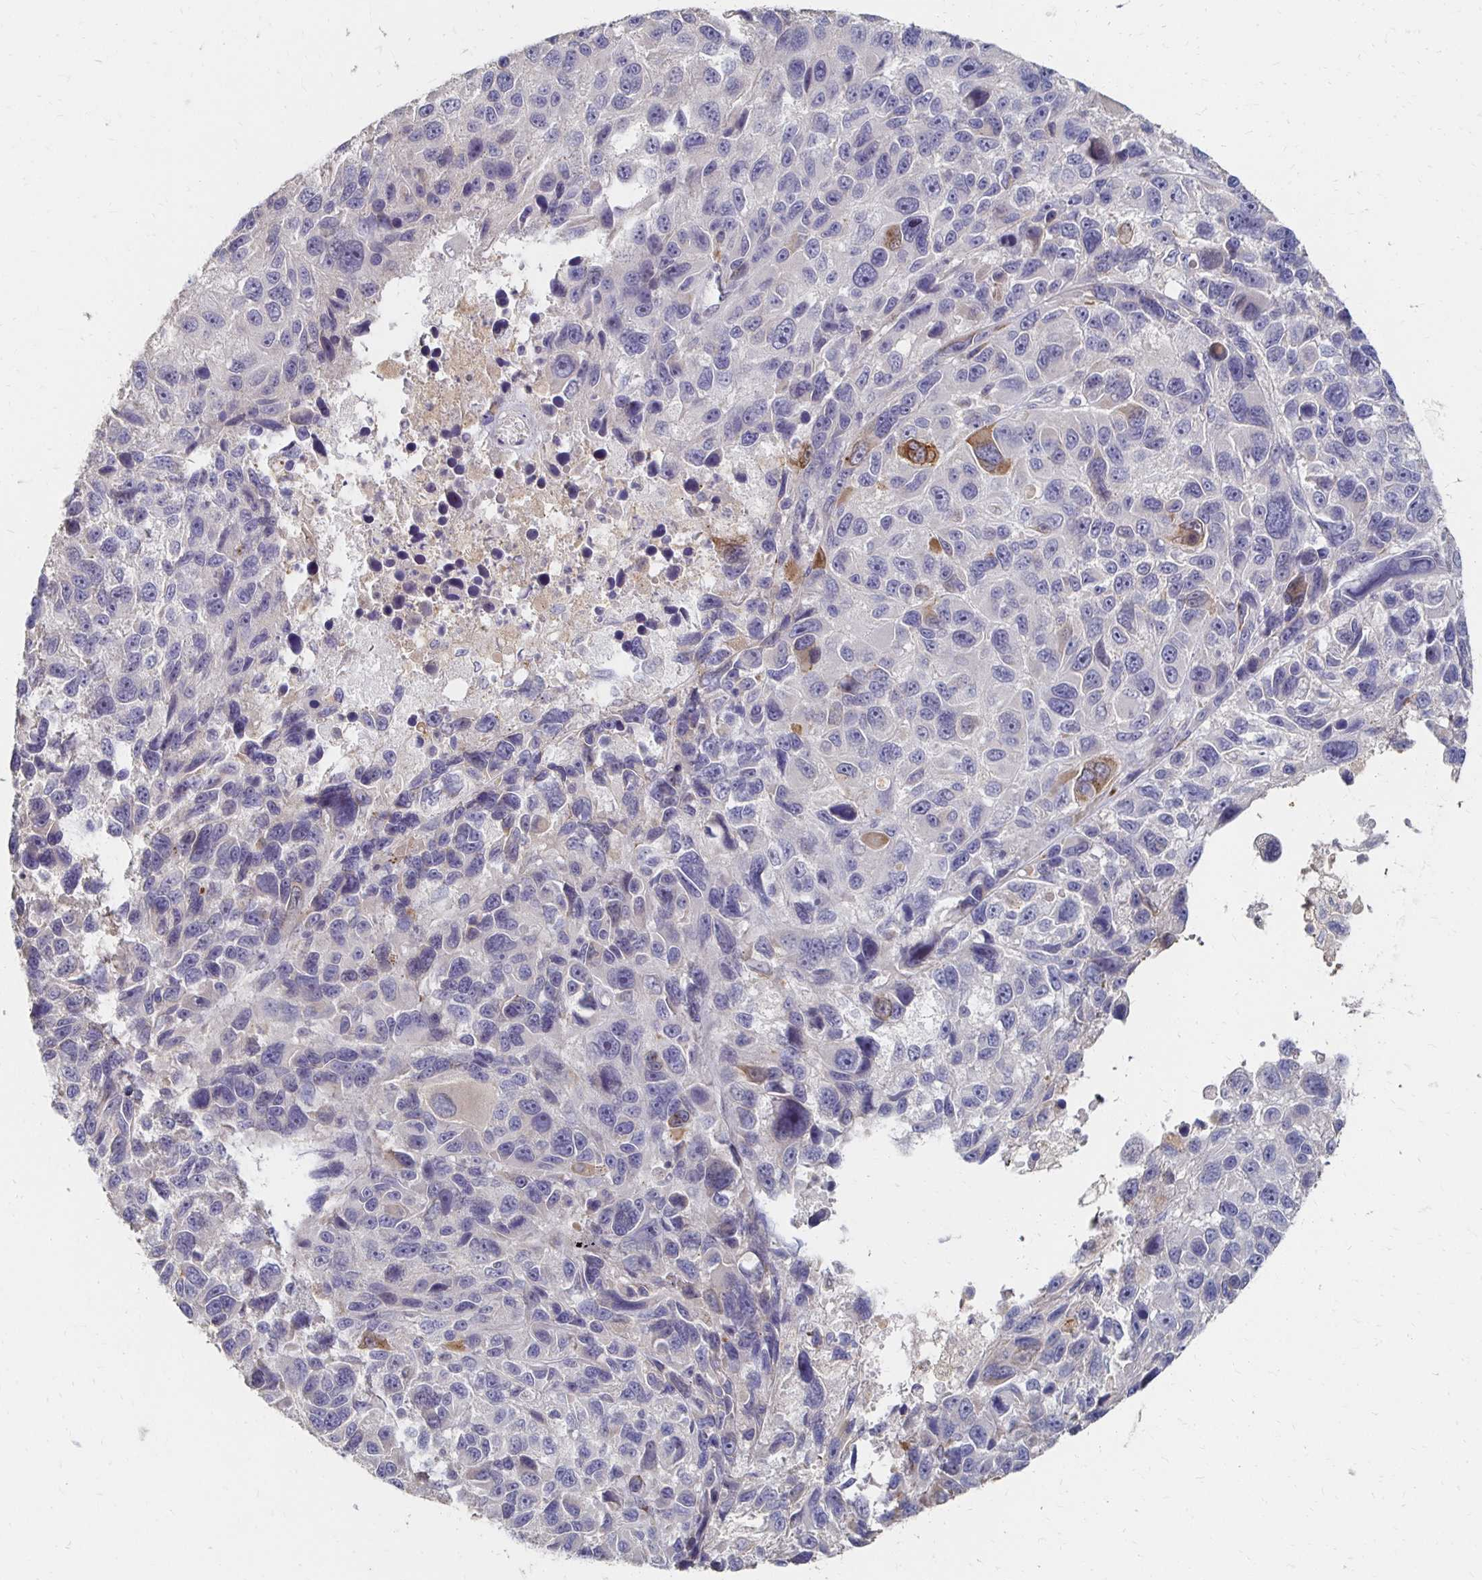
{"staining": {"intensity": "moderate", "quantity": "<25%", "location": "cytoplasmic/membranous"}, "tissue": "melanoma", "cell_type": "Tumor cells", "image_type": "cancer", "snomed": [{"axis": "morphology", "description": "Malignant melanoma, NOS"}, {"axis": "topography", "description": "Skin"}], "caption": "Immunohistochemistry (IHC) staining of malignant melanoma, which displays low levels of moderate cytoplasmic/membranous expression in about <25% of tumor cells indicating moderate cytoplasmic/membranous protein expression. The staining was performed using DAB (brown) for protein detection and nuclei were counterstained in hematoxylin (blue).", "gene": "ZNF727", "patient": {"sex": "male", "age": 53}}